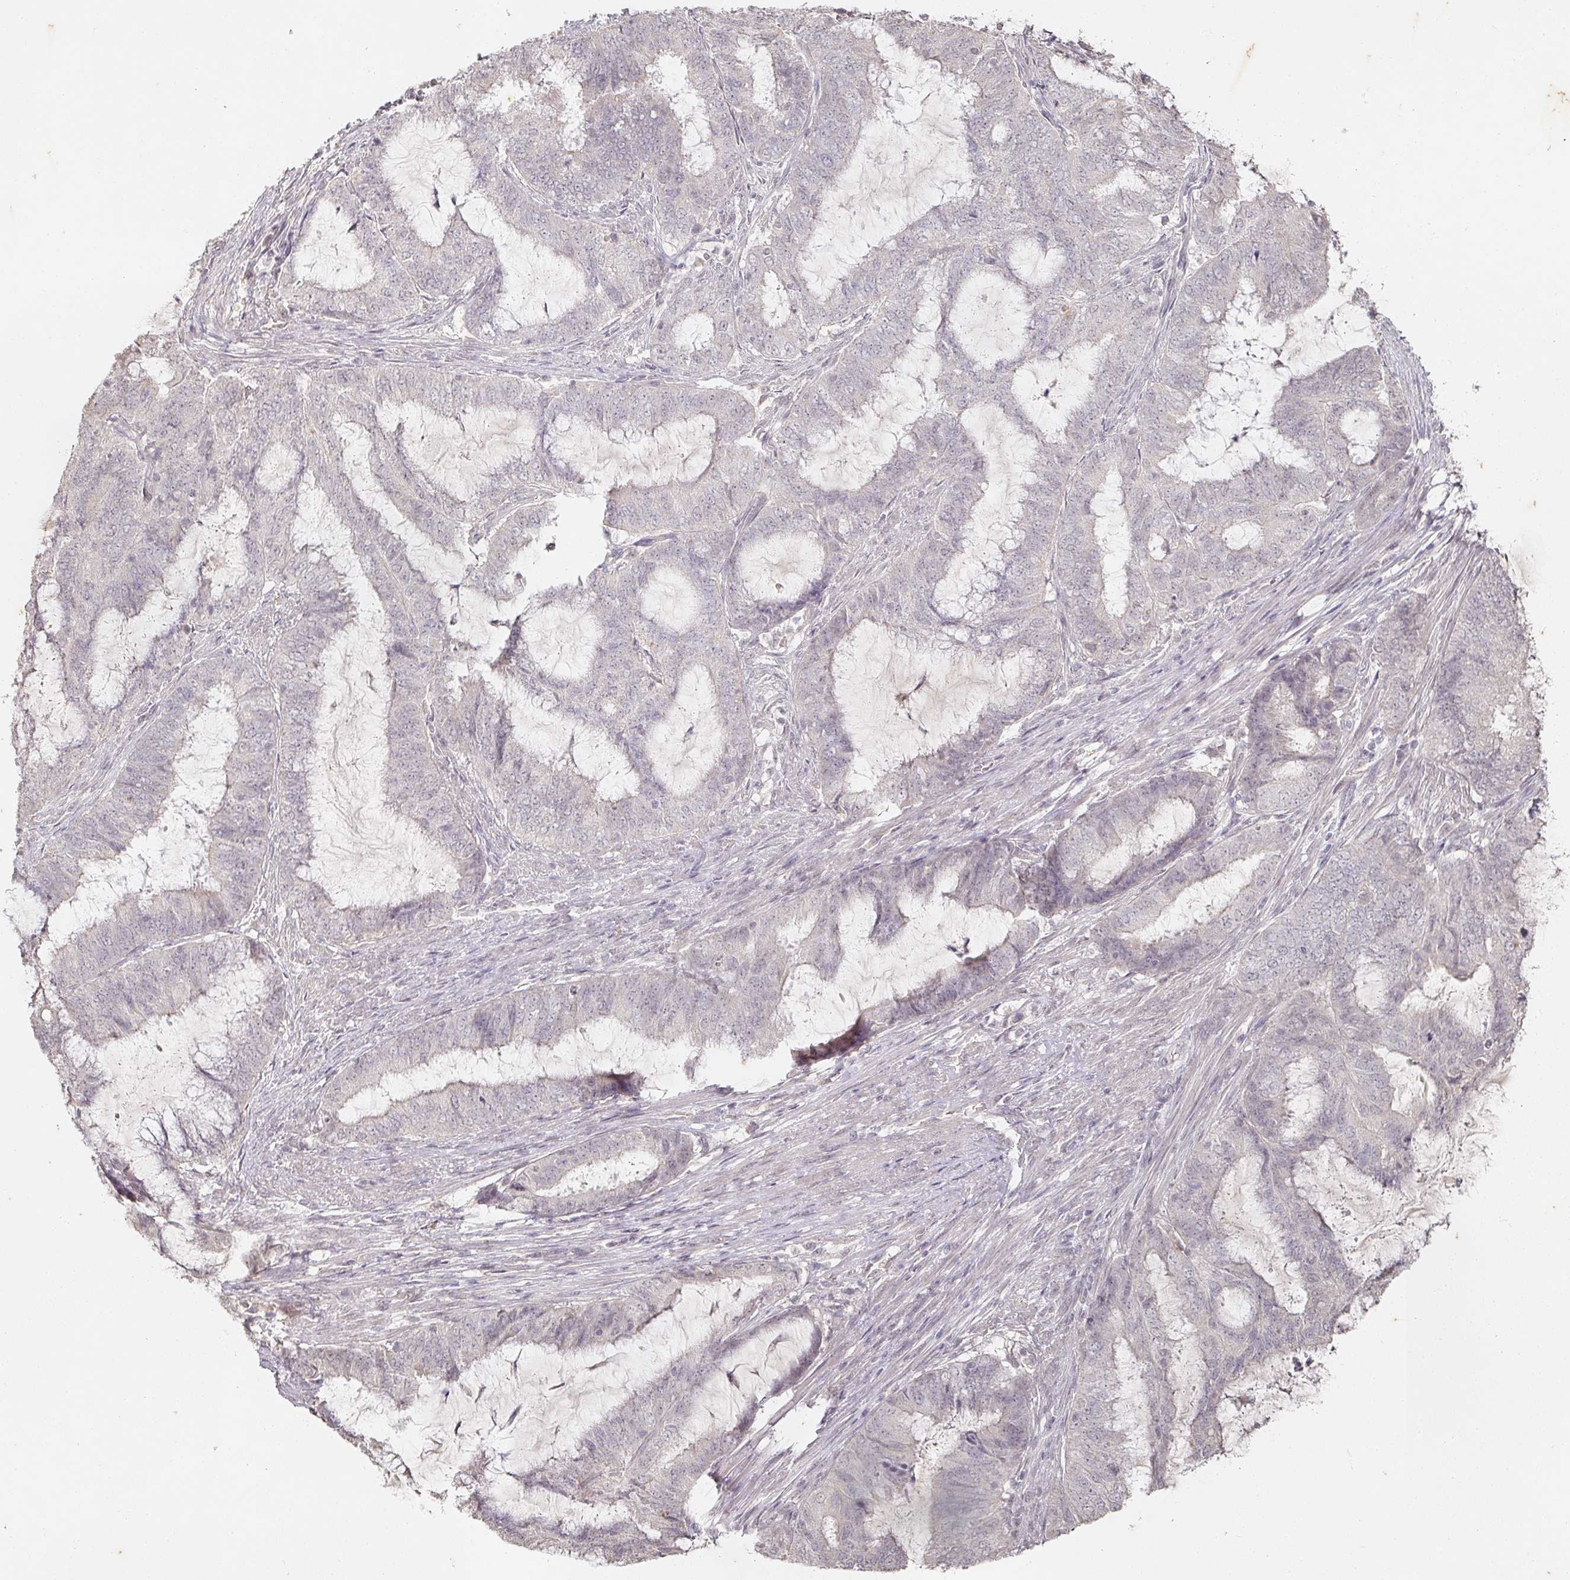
{"staining": {"intensity": "negative", "quantity": "none", "location": "none"}, "tissue": "endometrial cancer", "cell_type": "Tumor cells", "image_type": "cancer", "snomed": [{"axis": "morphology", "description": "Adenocarcinoma, NOS"}, {"axis": "topography", "description": "Endometrium"}], "caption": "High power microscopy photomicrograph of an IHC image of endometrial adenocarcinoma, revealing no significant positivity in tumor cells.", "gene": "CAPN5", "patient": {"sex": "female", "age": 51}}